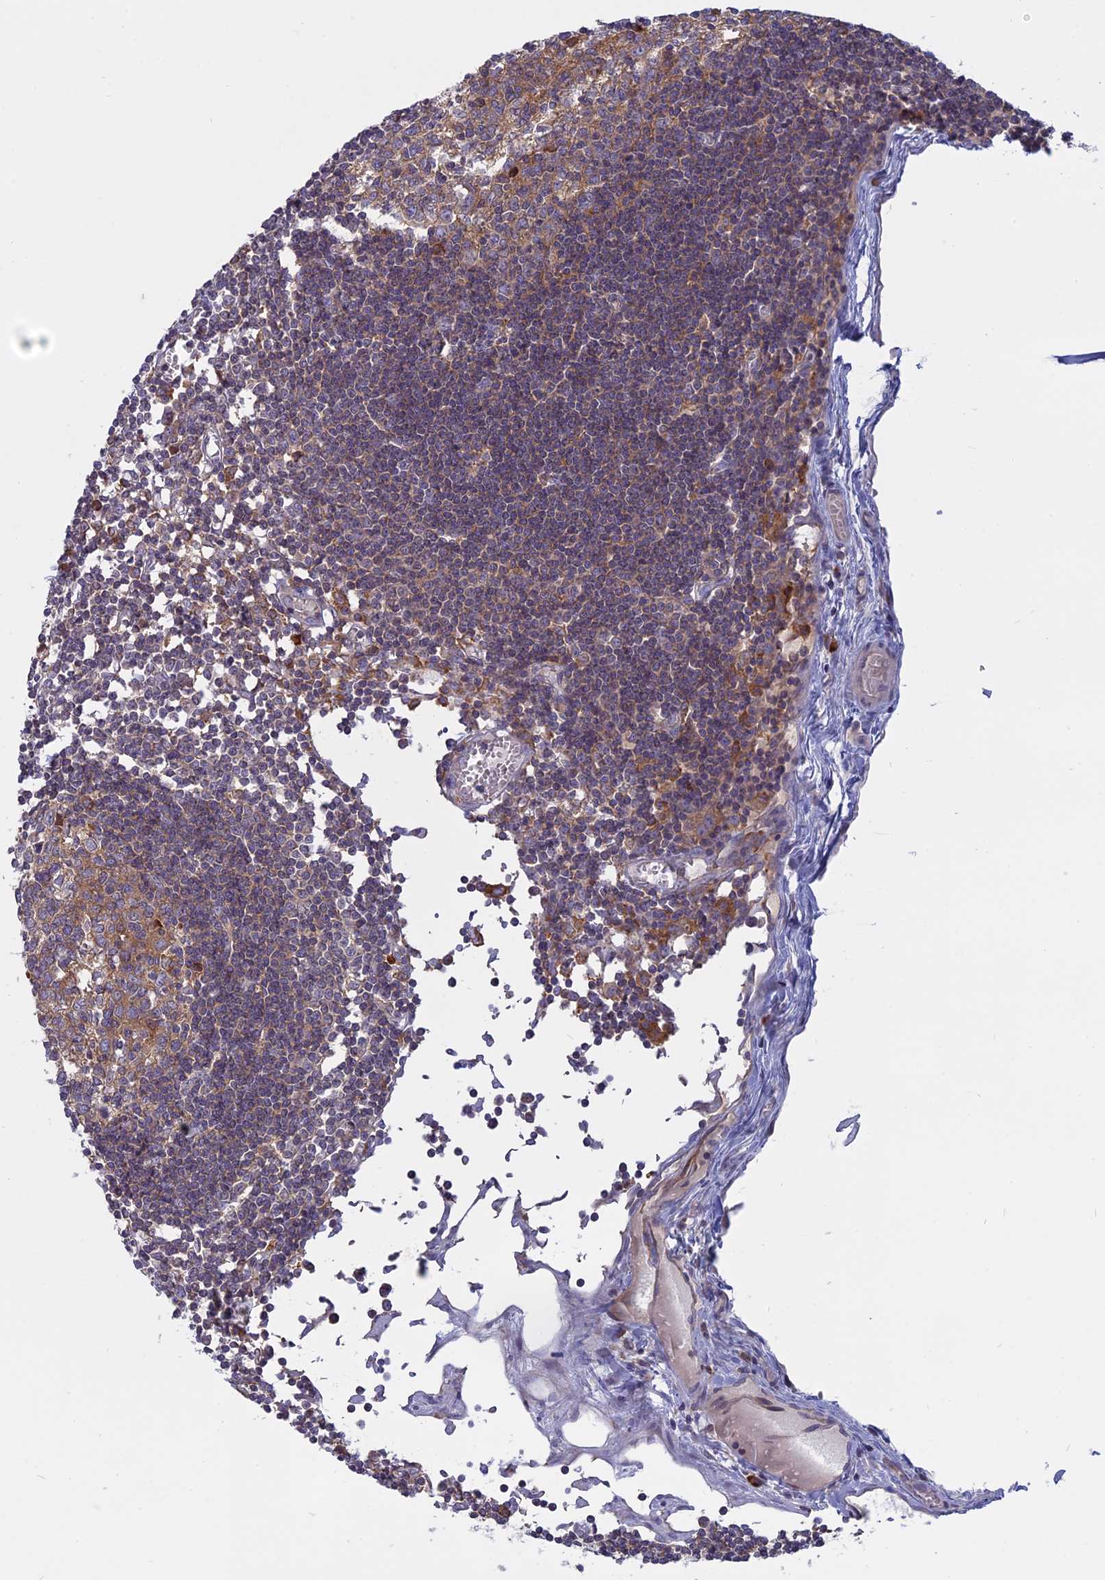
{"staining": {"intensity": "moderate", "quantity": ">75%", "location": "cytoplasmic/membranous"}, "tissue": "lymph node", "cell_type": "Germinal center cells", "image_type": "normal", "snomed": [{"axis": "morphology", "description": "Normal tissue, NOS"}, {"axis": "topography", "description": "Lymph node"}], "caption": "Immunohistochemistry (IHC) of unremarkable lymph node shows medium levels of moderate cytoplasmic/membranous positivity in approximately >75% of germinal center cells.", "gene": "TMEM208", "patient": {"sex": "female", "age": 11}}